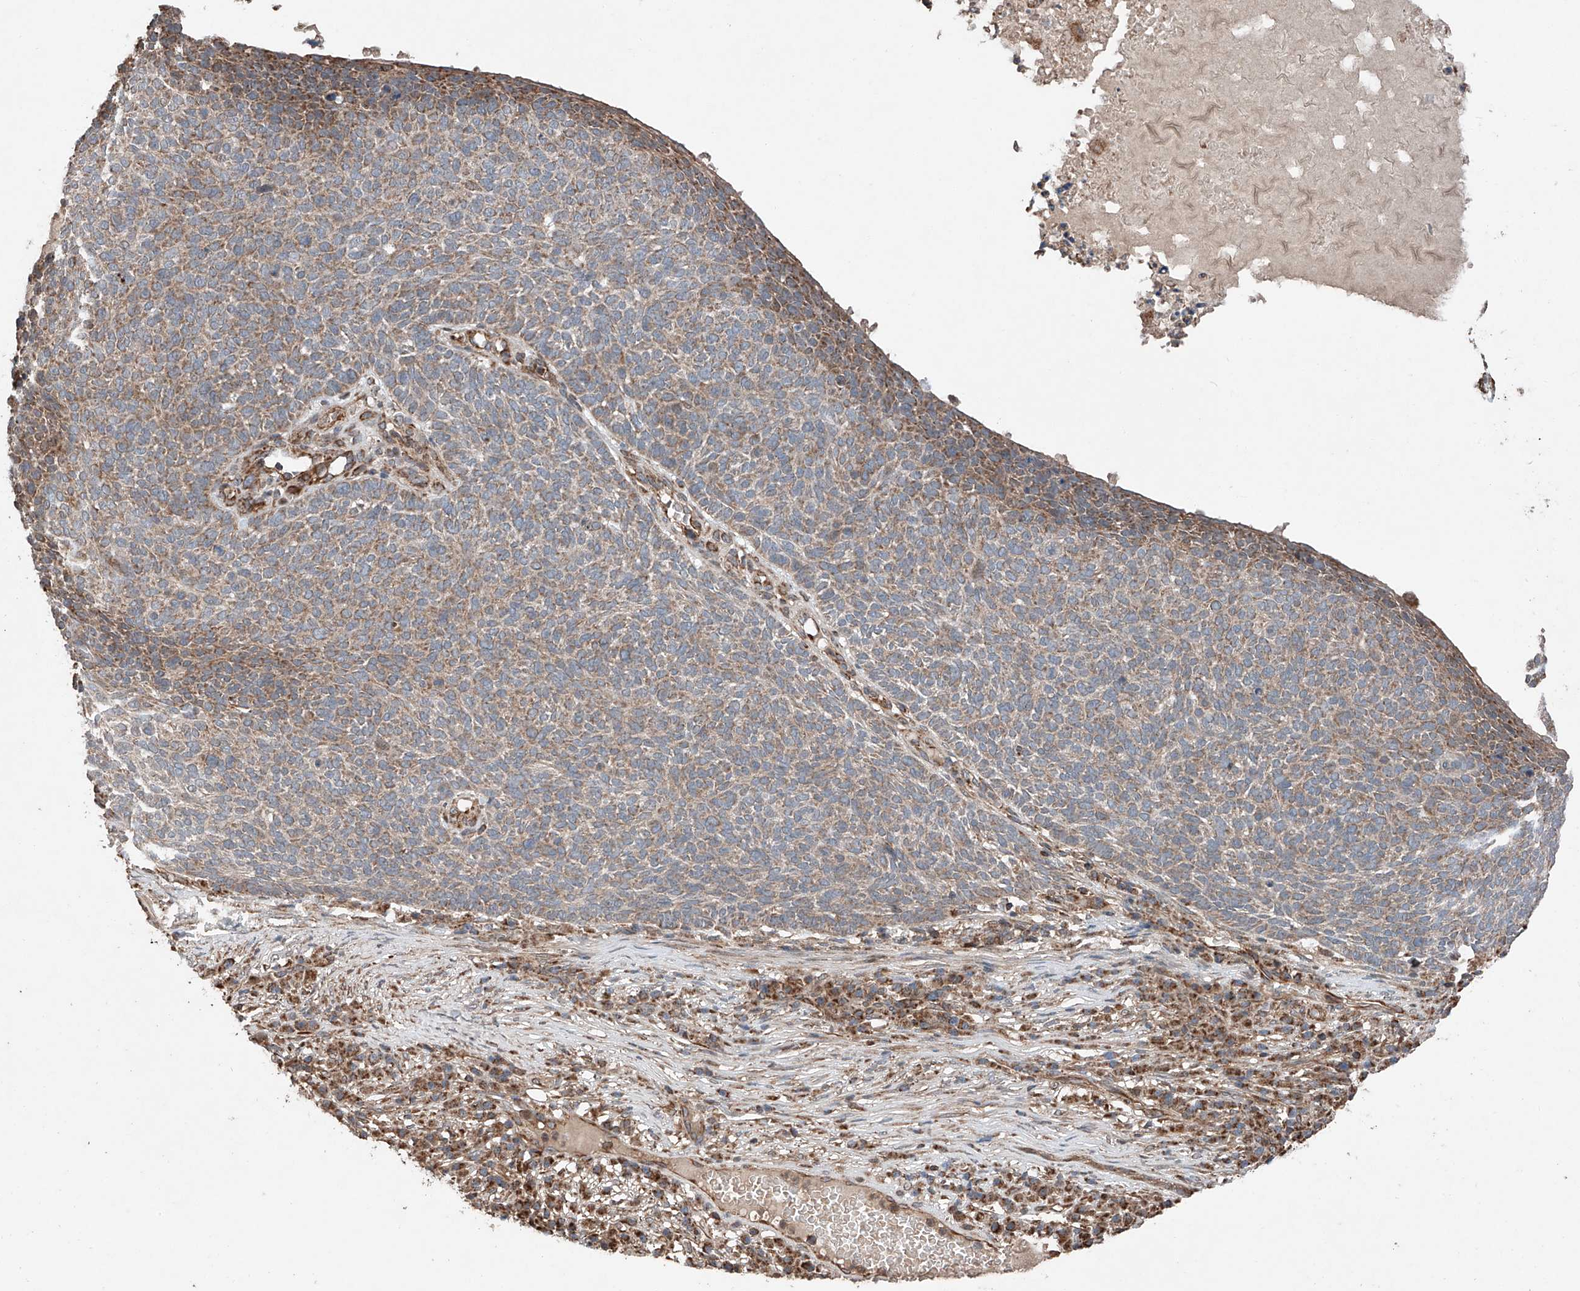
{"staining": {"intensity": "moderate", "quantity": ">75%", "location": "cytoplasmic/membranous"}, "tissue": "skin cancer", "cell_type": "Tumor cells", "image_type": "cancer", "snomed": [{"axis": "morphology", "description": "Squamous cell carcinoma, NOS"}, {"axis": "topography", "description": "Skin"}], "caption": "Immunohistochemical staining of human skin cancer reveals moderate cytoplasmic/membranous protein staining in approximately >75% of tumor cells.", "gene": "AP4B1", "patient": {"sex": "female", "age": 90}}